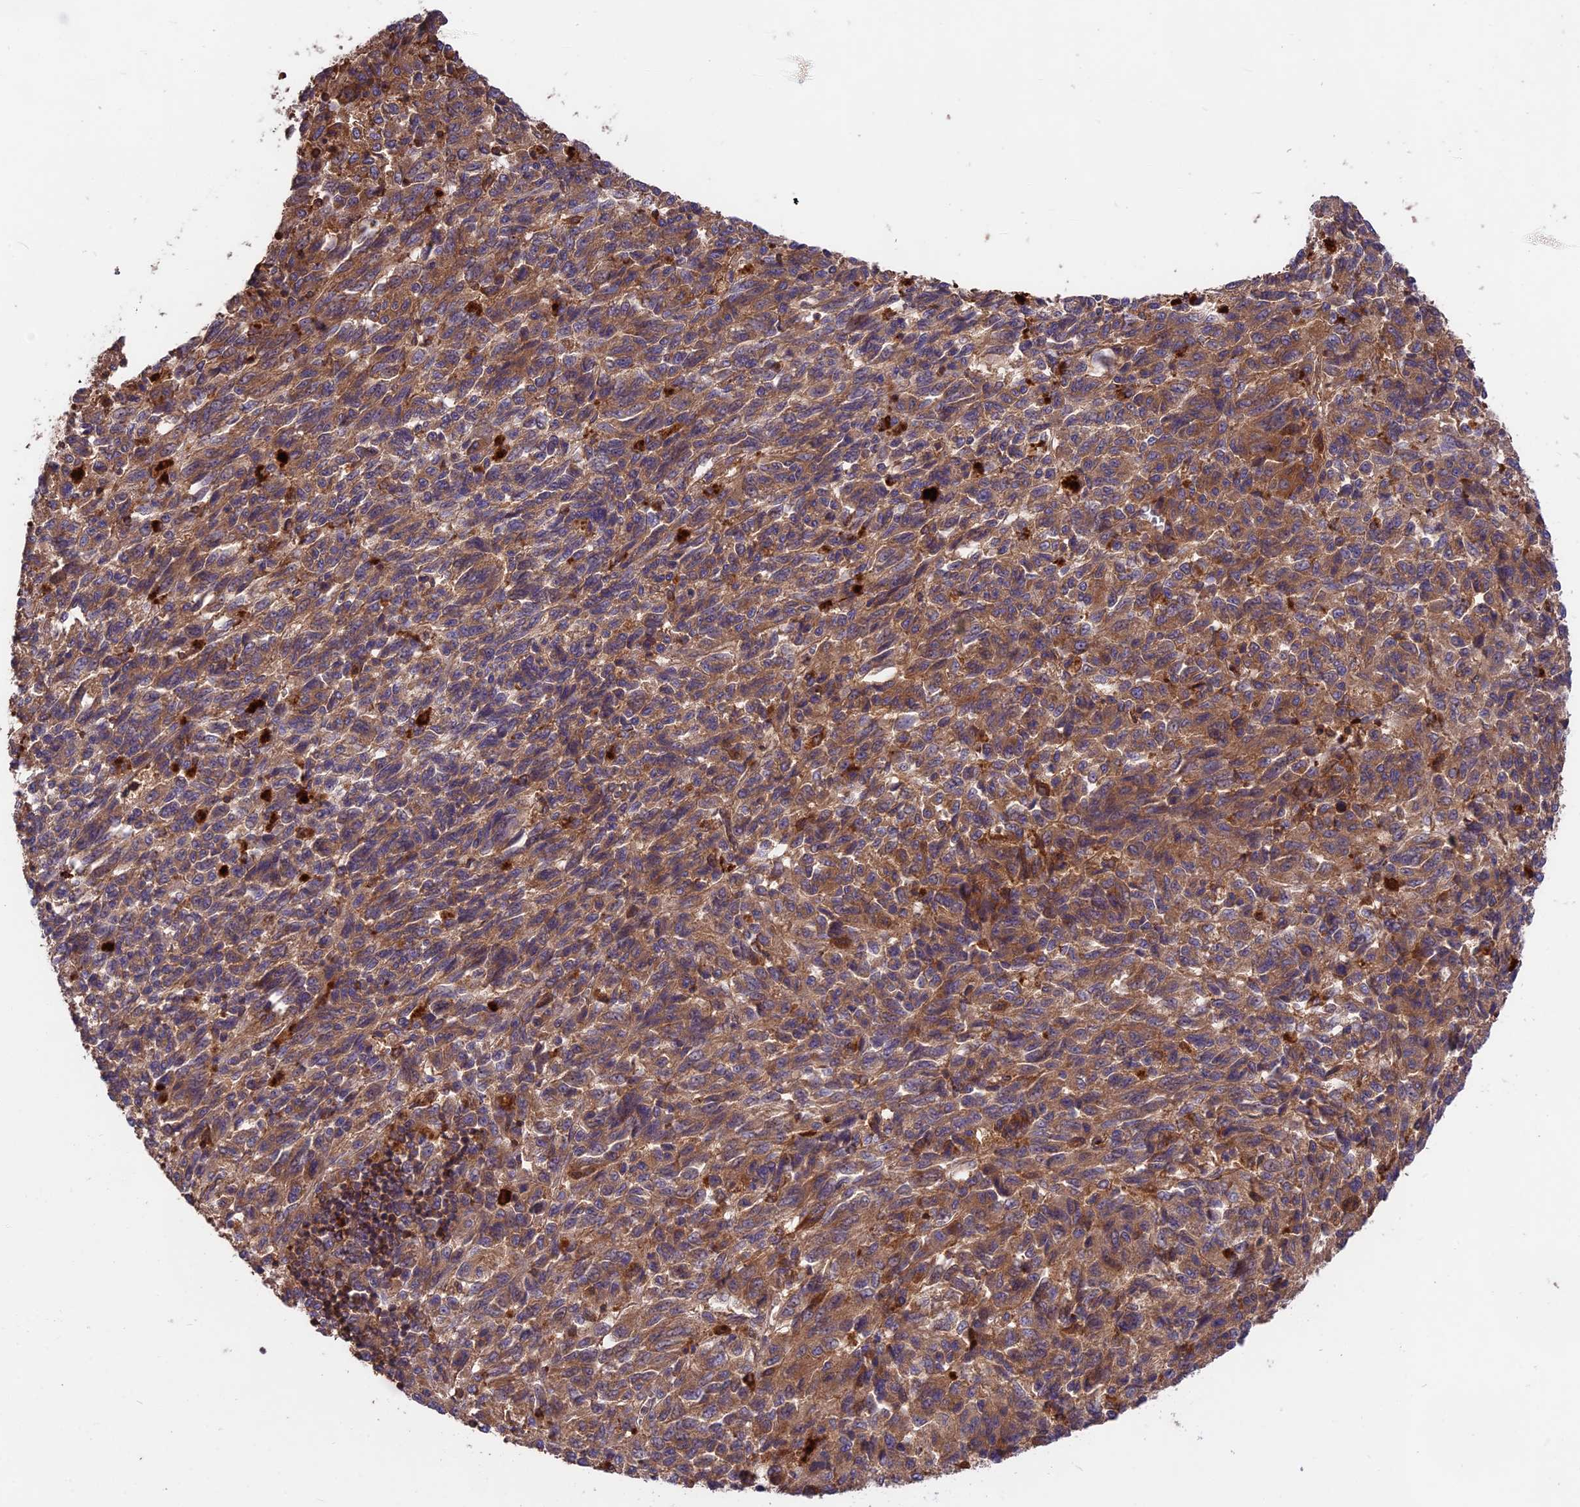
{"staining": {"intensity": "moderate", "quantity": ">75%", "location": "cytoplasmic/membranous"}, "tissue": "melanoma", "cell_type": "Tumor cells", "image_type": "cancer", "snomed": [{"axis": "morphology", "description": "Malignant melanoma, Metastatic site"}, {"axis": "topography", "description": "Lung"}], "caption": "Immunohistochemical staining of melanoma demonstrates moderate cytoplasmic/membranous protein staining in about >75% of tumor cells.", "gene": "NUDT8", "patient": {"sex": "male", "age": 64}}